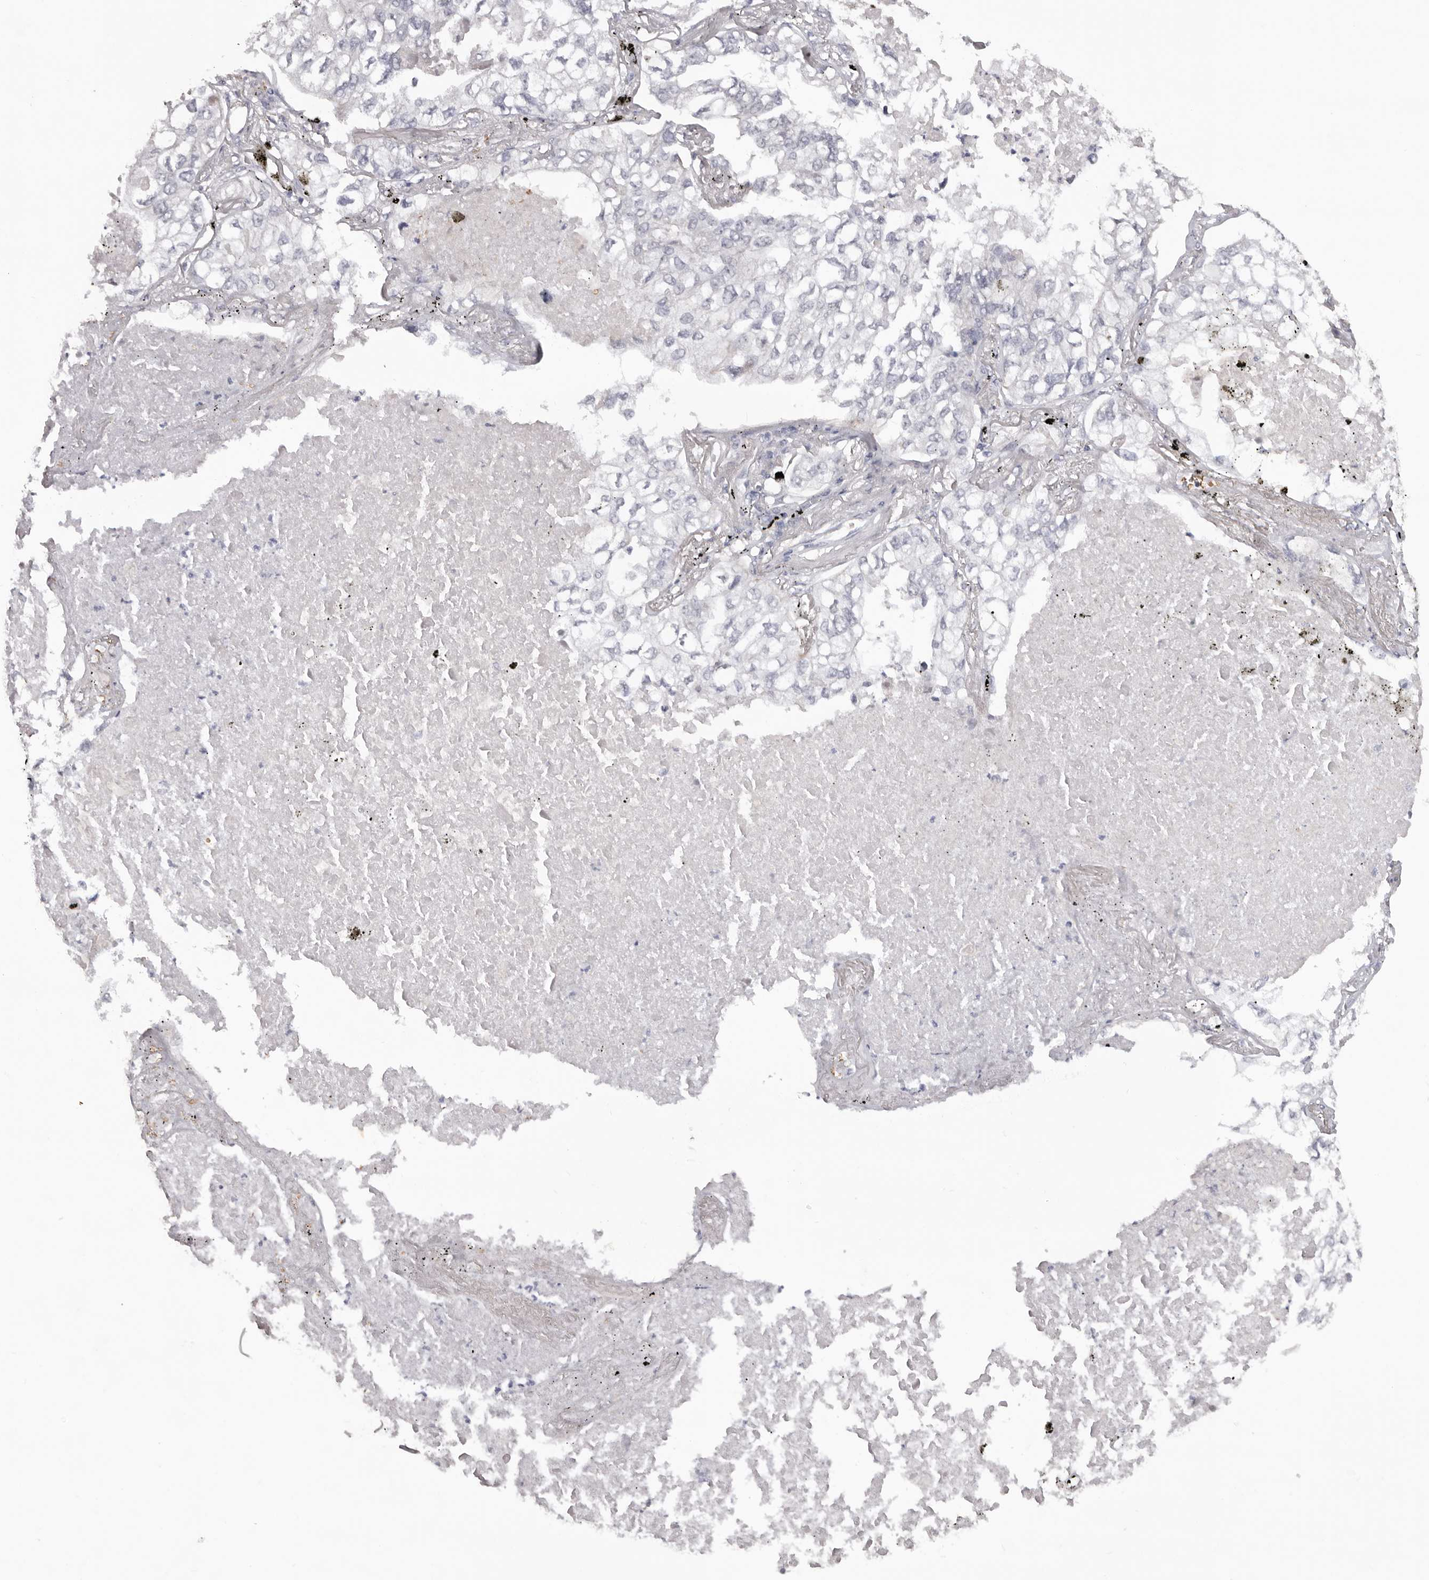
{"staining": {"intensity": "negative", "quantity": "none", "location": "none"}, "tissue": "lung cancer", "cell_type": "Tumor cells", "image_type": "cancer", "snomed": [{"axis": "morphology", "description": "Adenocarcinoma, NOS"}, {"axis": "topography", "description": "Lung"}], "caption": "Immunohistochemistry (IHC) image of neoplastic tissue: human lung cancer (adenocarcinoma) stained with DAB (3,3'-diaminobenzidine) displays no significant protein expression in tumor cells. (Immunohistochemistry, brightfield microscopy, high magnification).", "gene": "TNR", "patient": {"sex": "male", "age": 65}}